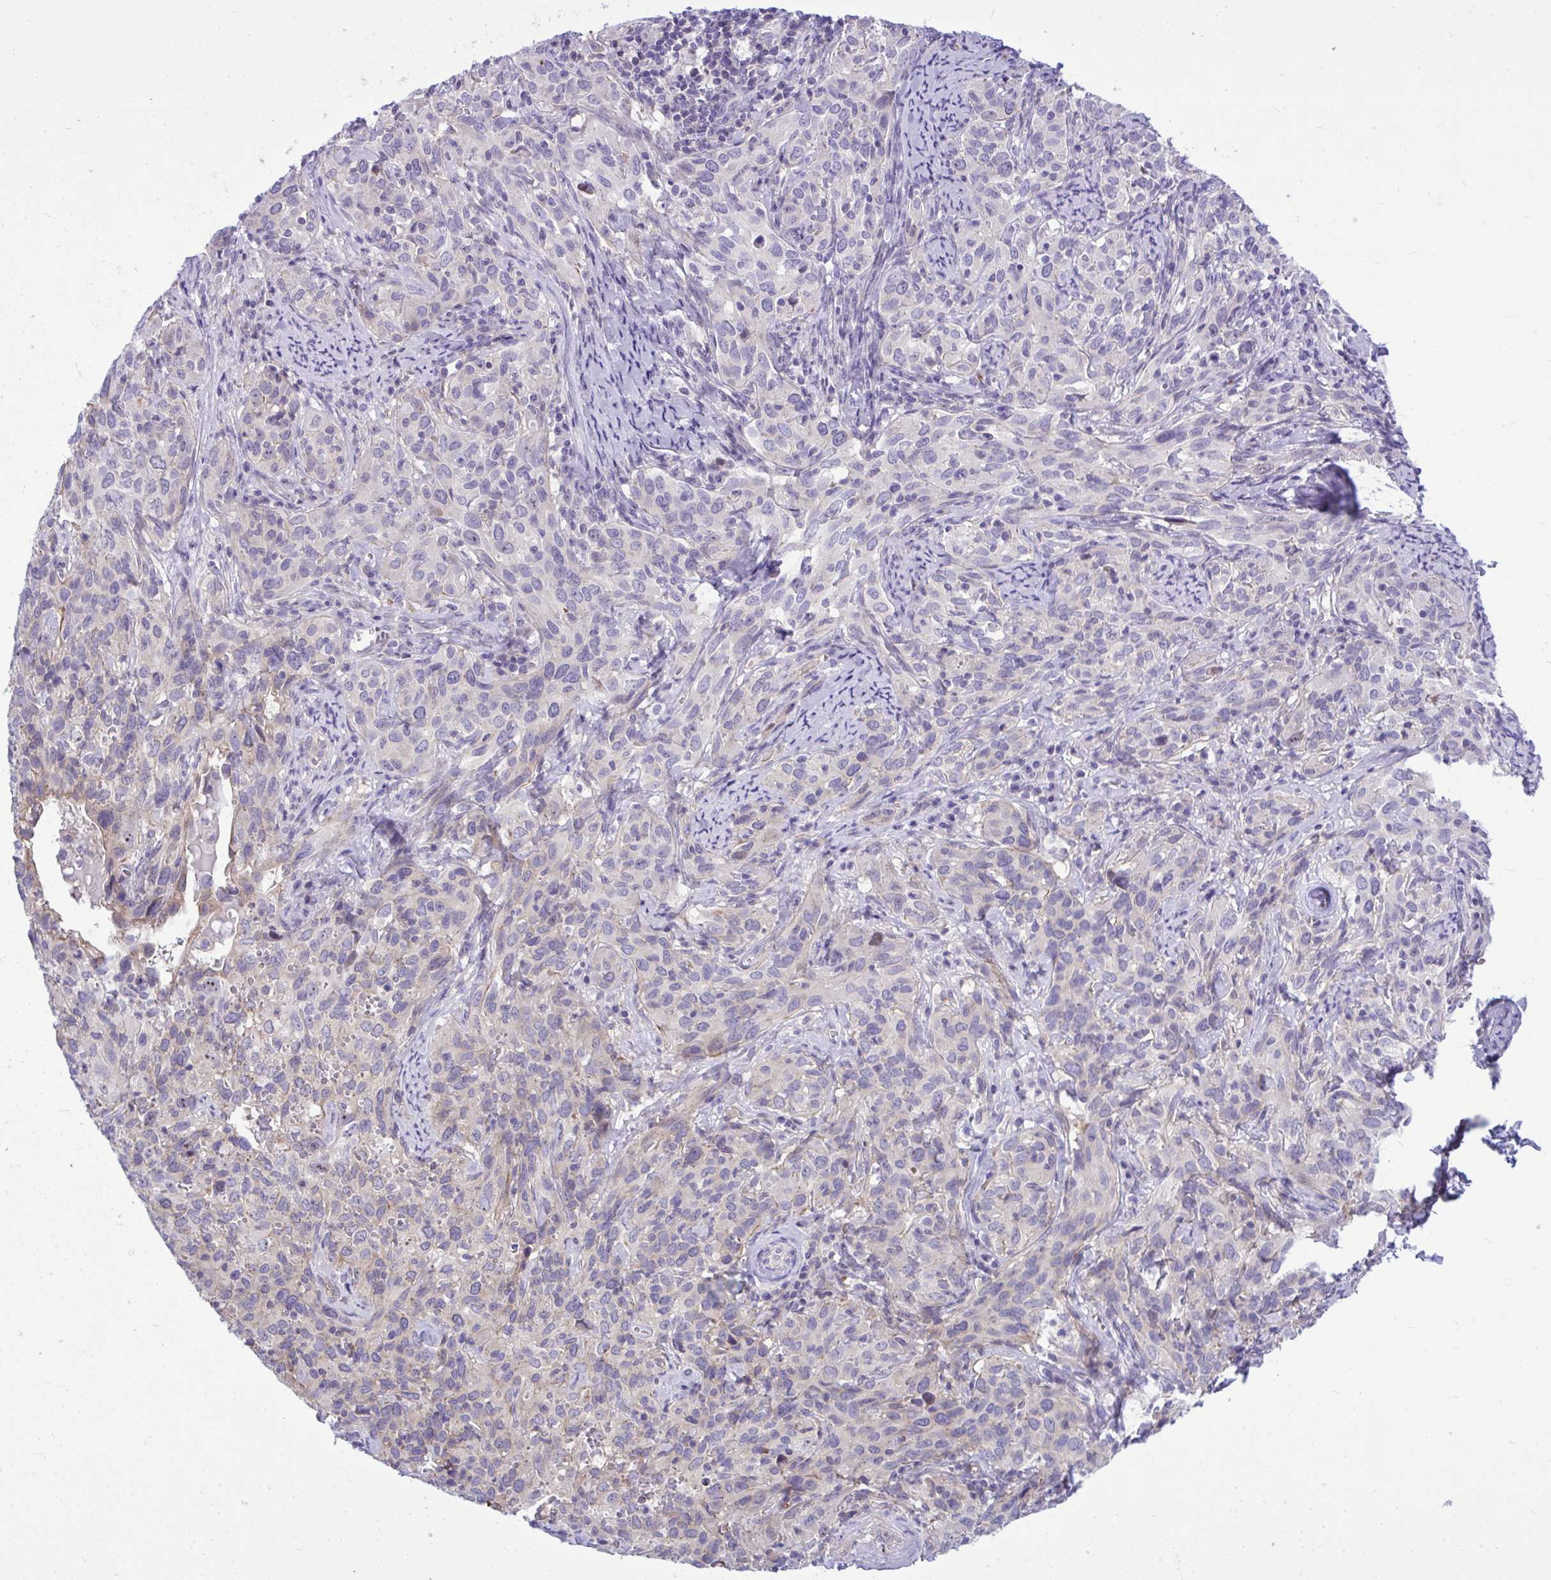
{"staining": {"intensity": "weak", "quantity": "25%-75%", "location": "cytoplasmic/membranous,nuclear"}, "tissue": "cervical cancer", "cell_type": "Tumor cells", "image_type": "cancer", "snomed": [{"axis": "morphology", "description": "Squamous cell carcinoma, NOS"}, {"axis": "topography", "description": "Cervix"}], "caption": "A micrograph of cervical cancer stained for a protein exhibits weak cytoplasmic/membranous and nuclear brown staining in tumor cells.", "gene": "GRK4", "patient": {"sex": "female", "age": 51}}